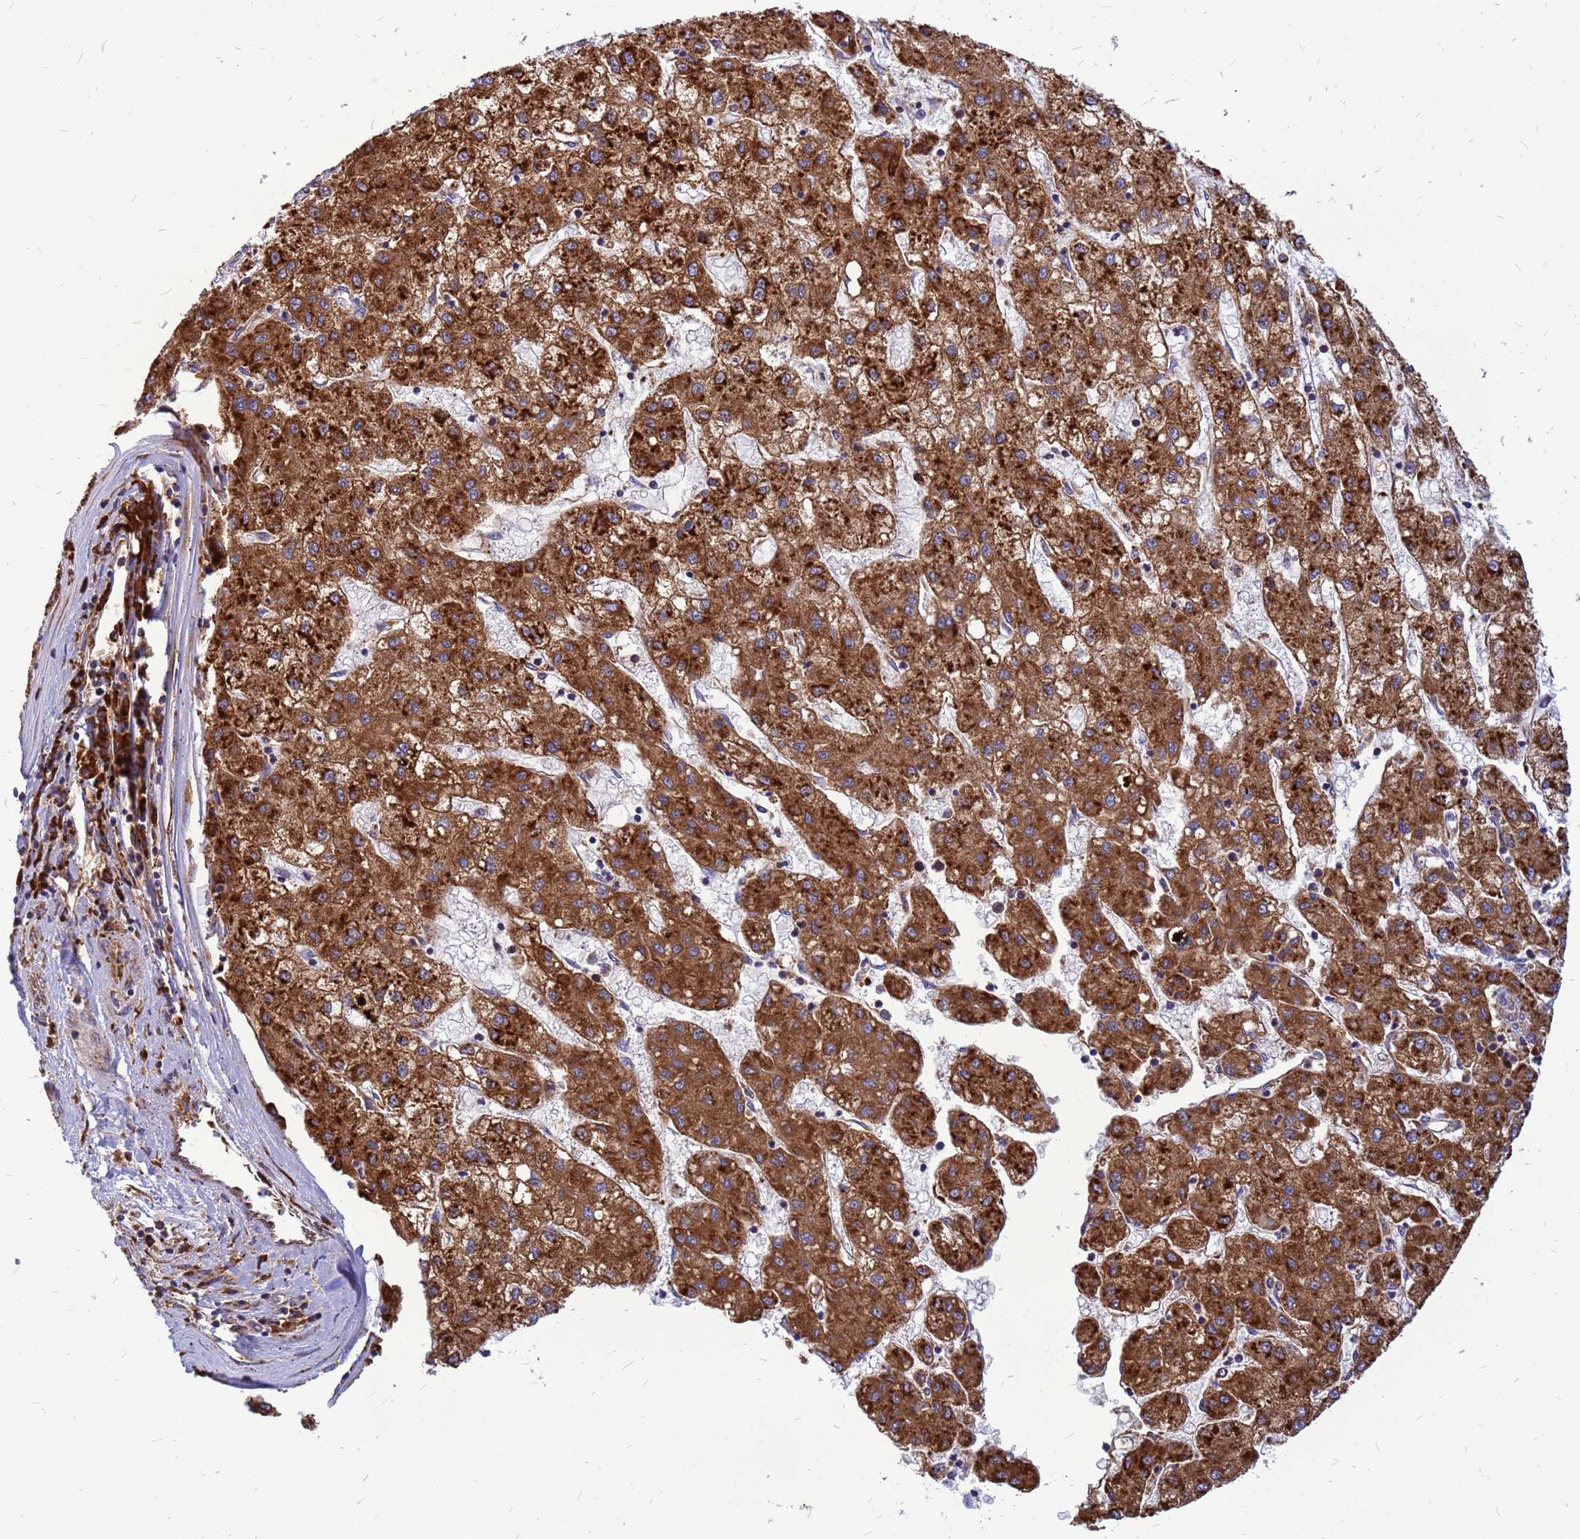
{"staining": {"intensity": "moderate", "quantity": ">75%", "location": "cytoplasmic/membranous"}, "tissue": "liver cancer", "cell_type": "Tumor cells", "image_type": "cancer", "snomed": [{"axis": "morphology", "description": "Carcinoma, Hepatocellular, NOS"}, {"axis": "topography", "description": "Liver"}], "caption": "Protein expression analysis of human liver cancer (hepatocellular carcinoma) reveals moderate cytoplasmic/membranous staining in about >75% of tumor cells.", "gene": "RPL8", "patient": {"sex": "male", "age": 72}}